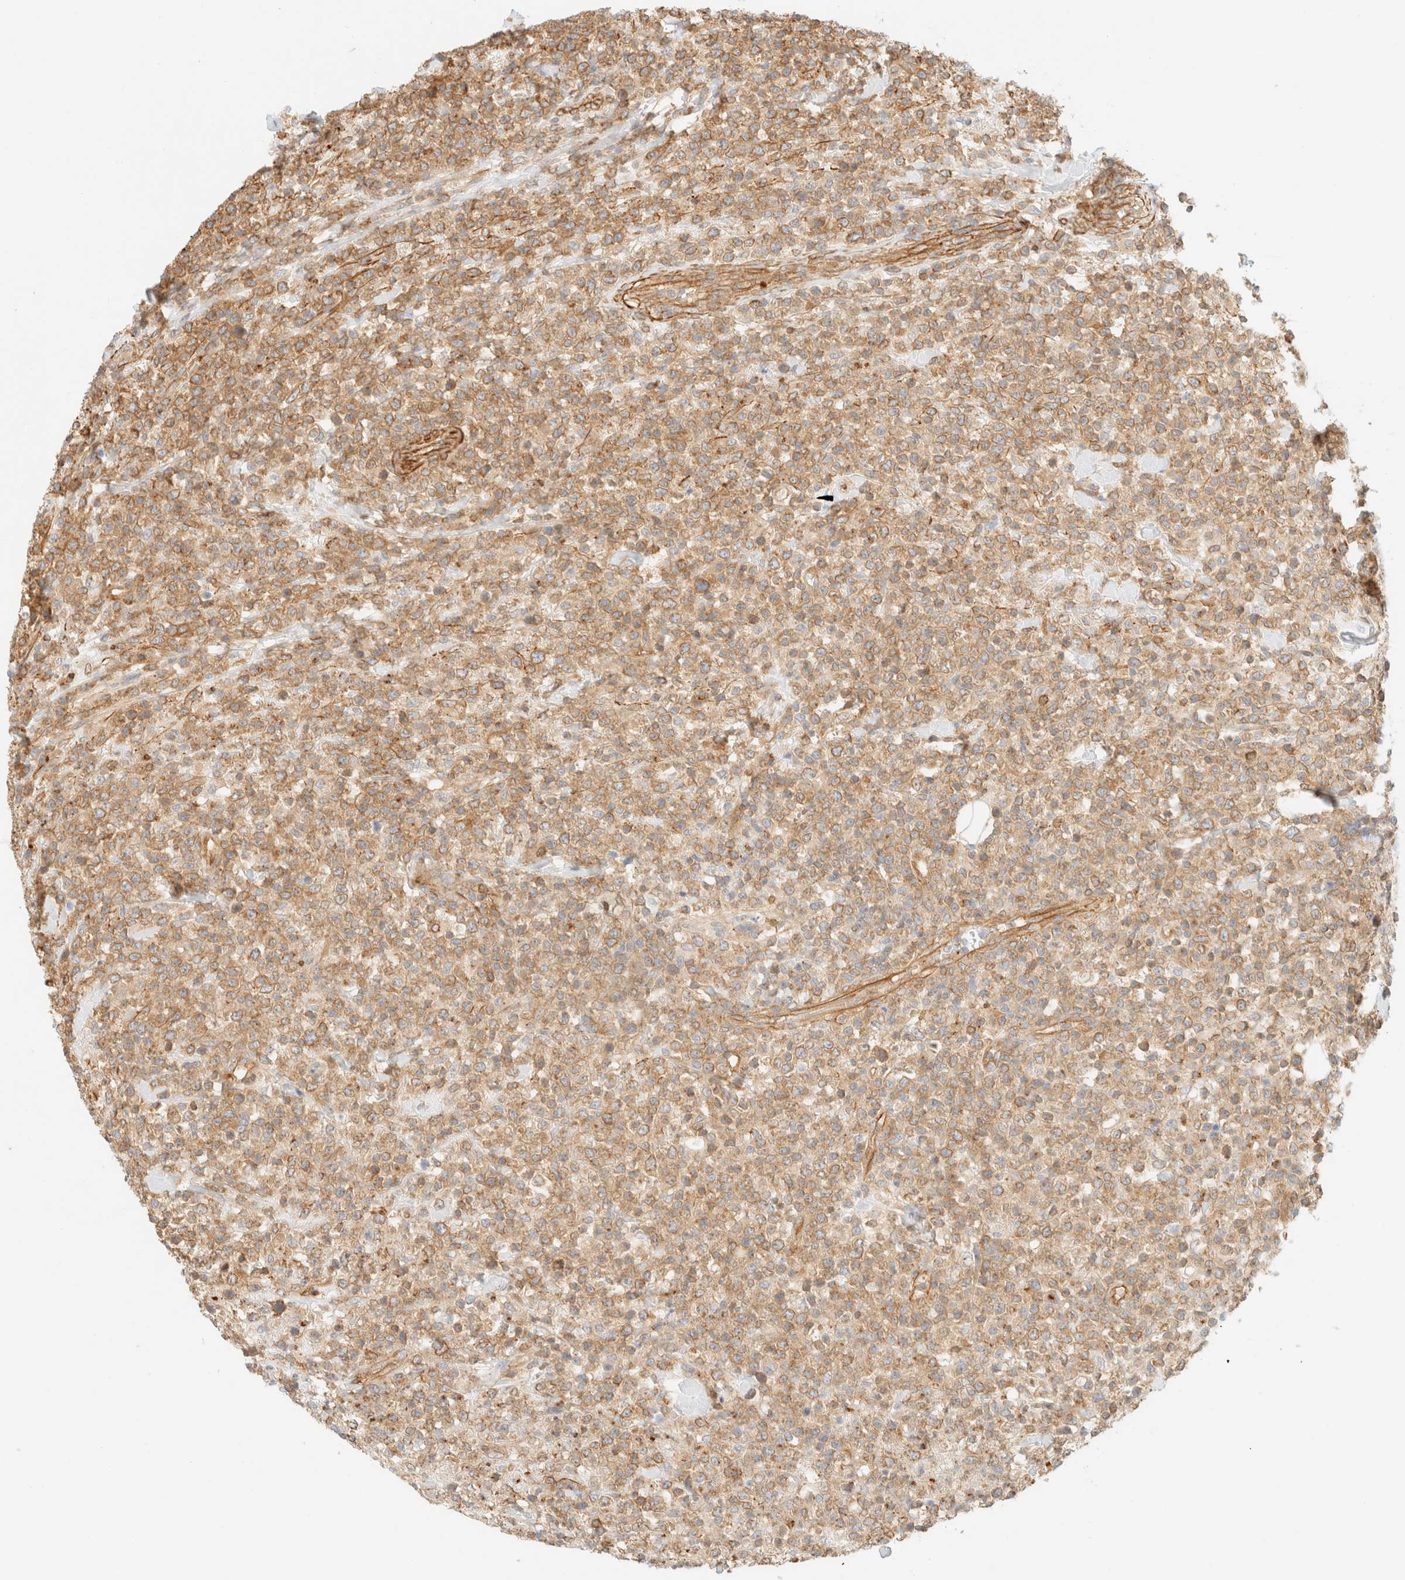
{"staining": {"intensity": "moderate", "quantity": ">75%", "location": "cytoplasmic/membranous"}, "tissue": "lymphoma", "cell_type": "Tumor cells", "image_type": "cancer", "snomed": [{"axis": "morphology", "description": "Malignant lymphoma, non-Hodgkin's type, High grade"}, {"axis": "topography", "description": "Colon"}], "caption": "Protein staining displays moderate cytoplasmic/membranous staining in approximately >75% of tumor cells in lymphoma.", "gene": "OTOP2", "patient": {"sex": "female", "age": 53}}